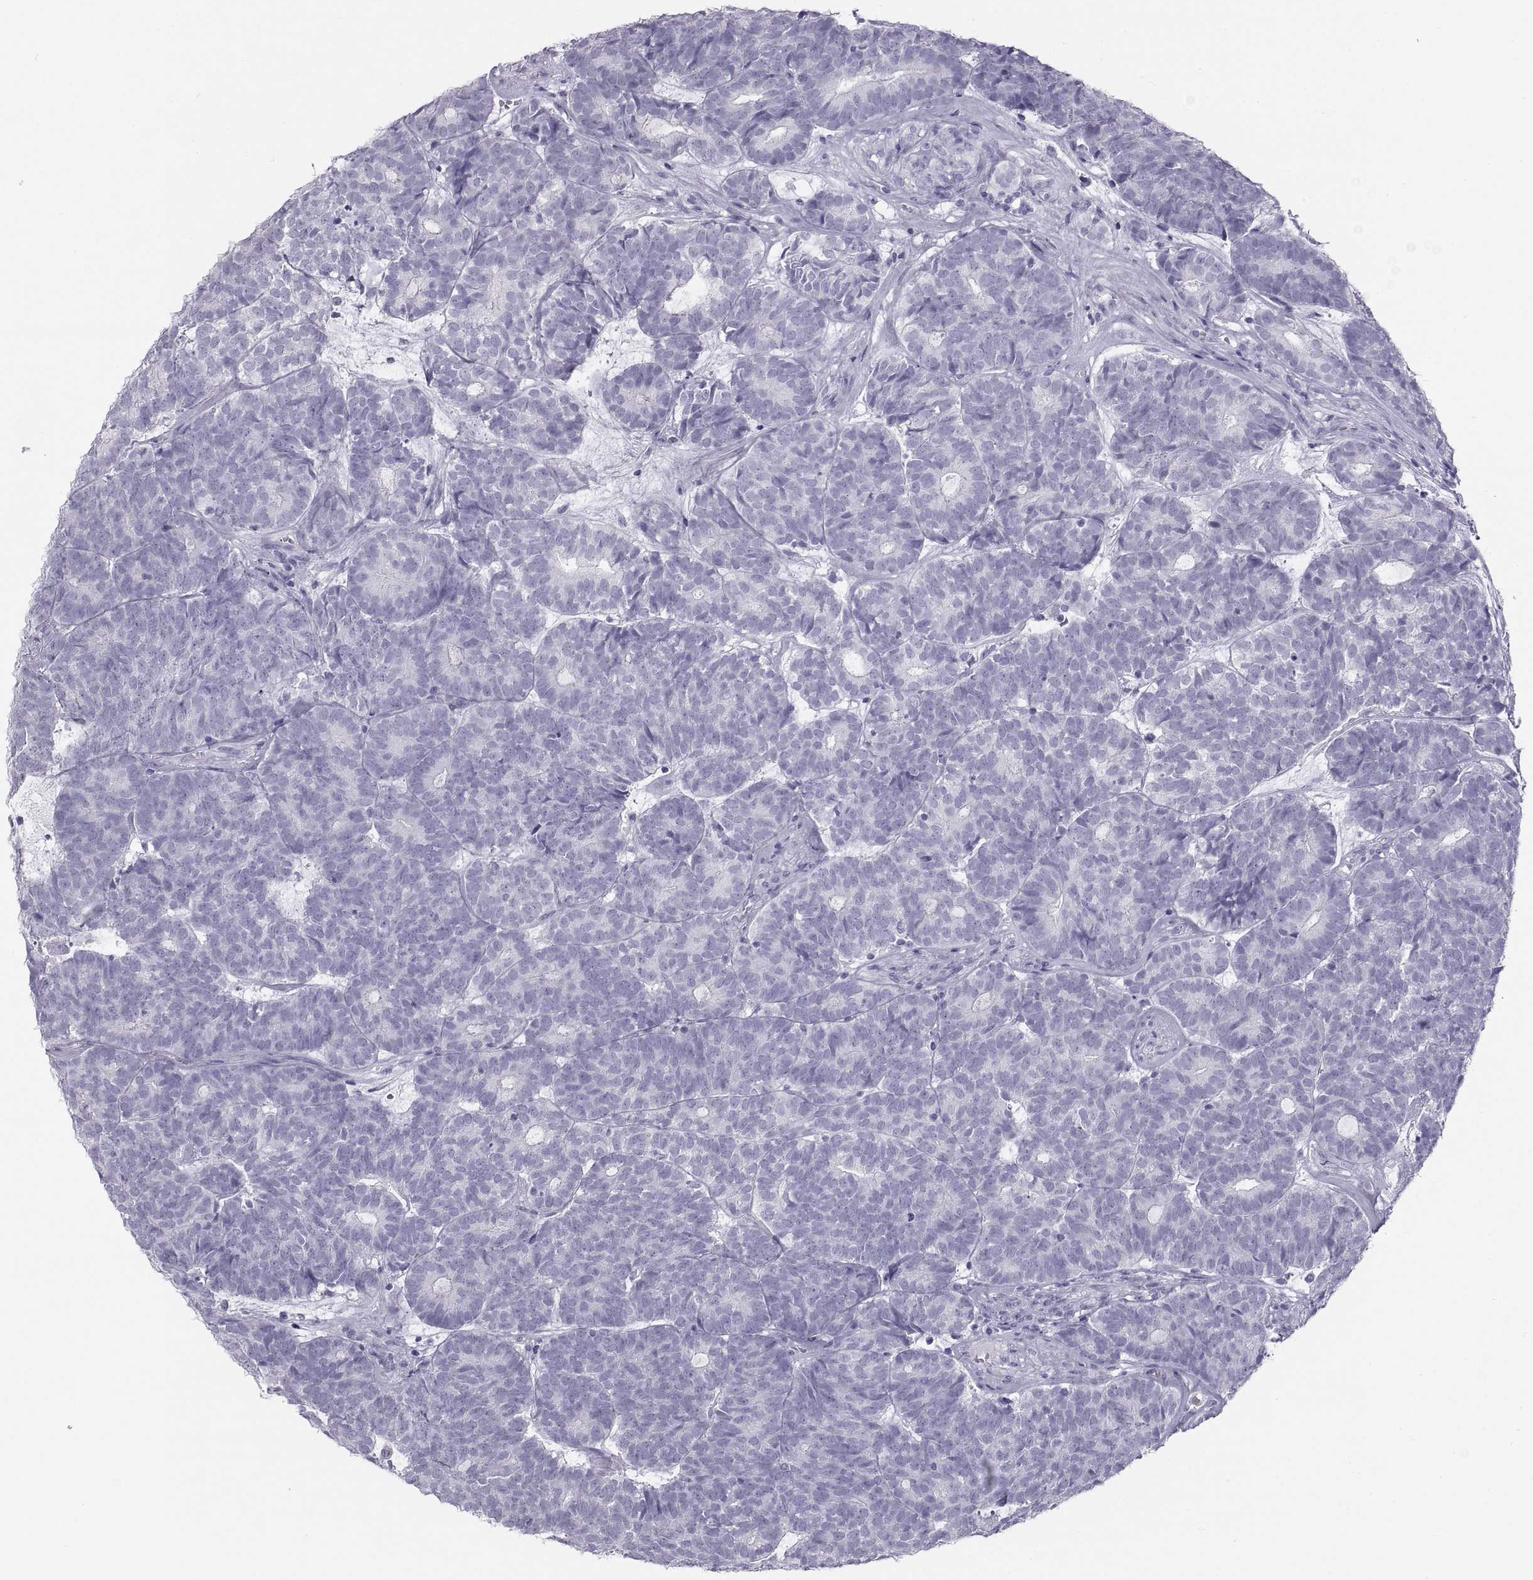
{"staining": {"intensity": "negative", "quantity": "none", "location": "none"}, "tissue": "head and neck cancer", "cell_type": "Tumor cells", "image_type": "cancer", "snomed": [{"axis": "morphology", "description": "Adenocarcinoma, NOS"}, {"axis": "topography", "description": "Head-Neck"}], "caption": "Tumor cells show no significant protein expression in head and neck adenocarcinoma.", "gene": "SEMG1", "patient": {"sex": "female", "age": 81}}